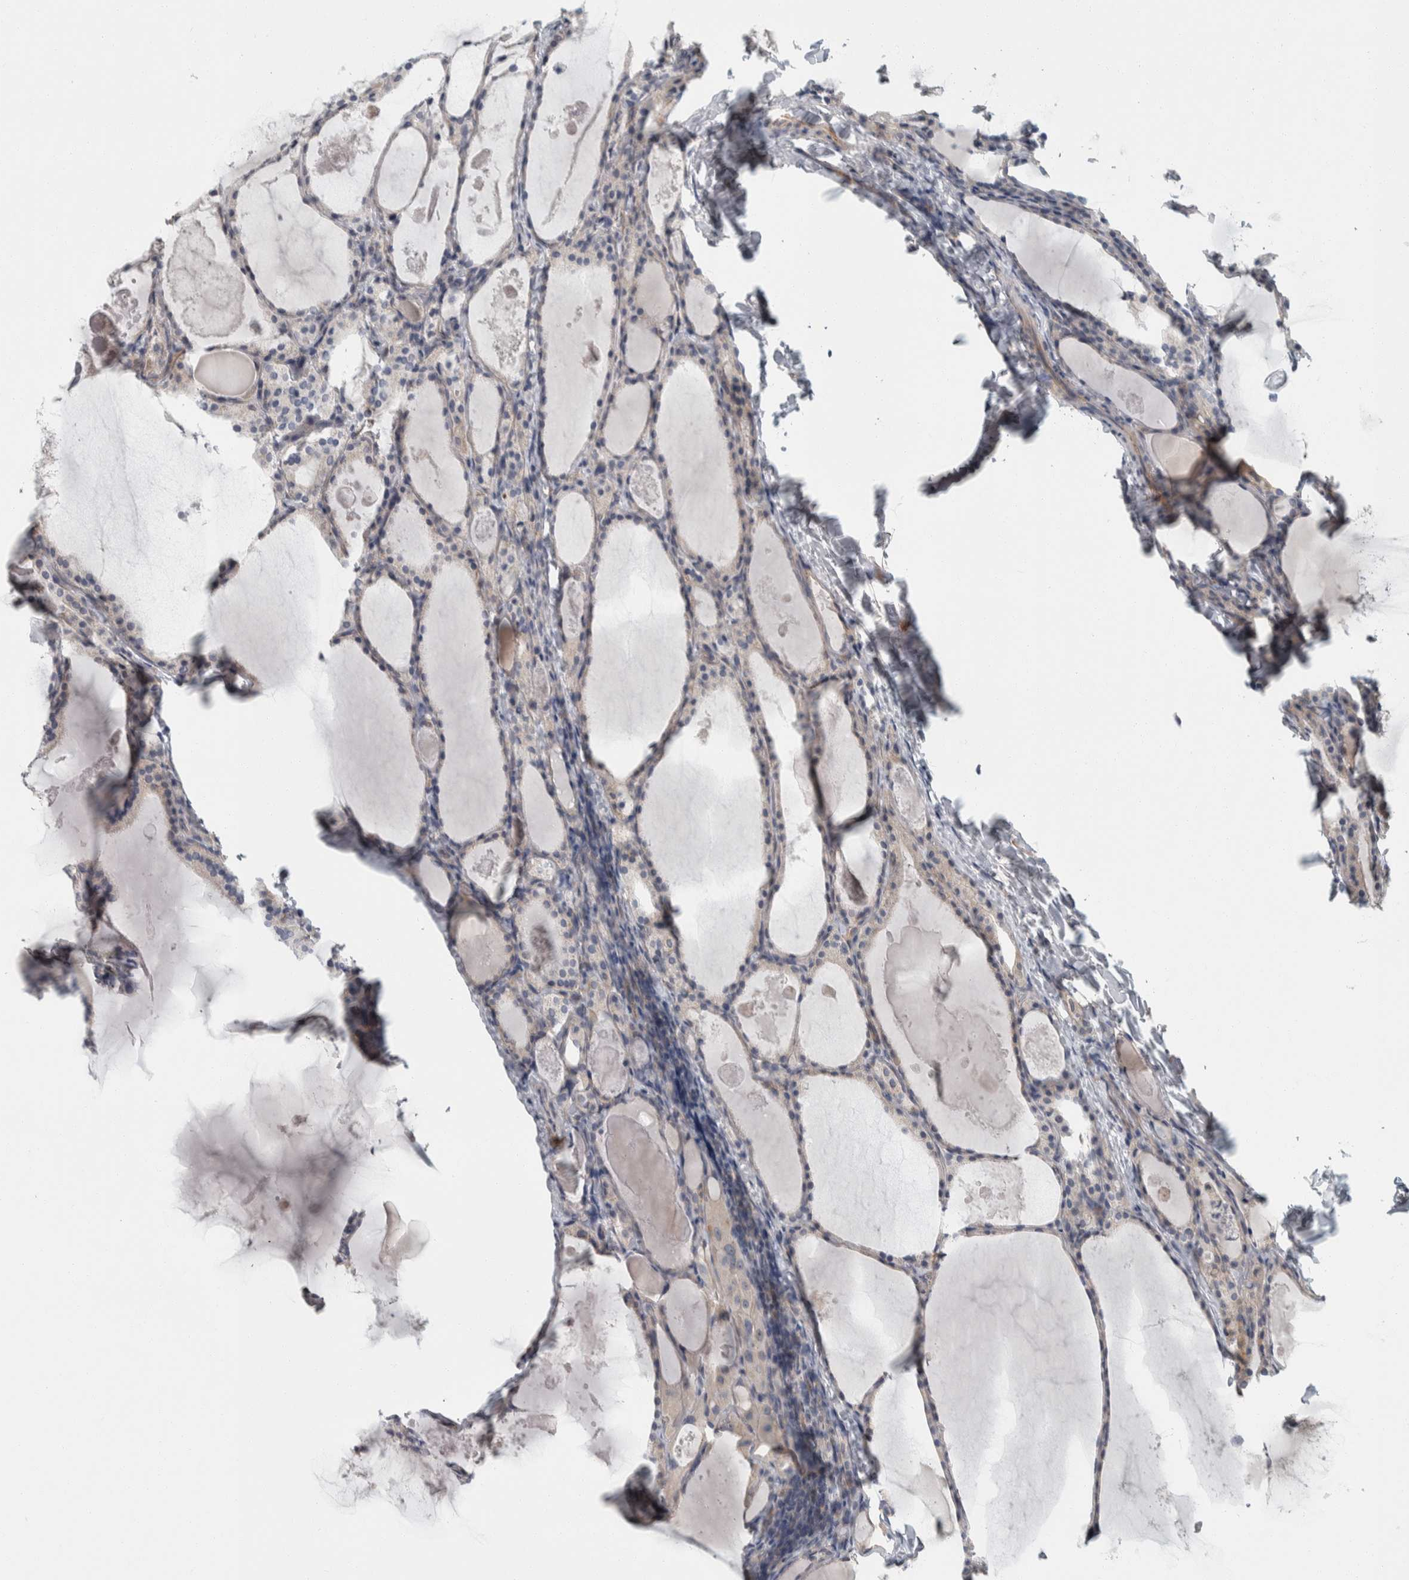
{"staining": {"intensity": "negative", "quantity": "none", "location": "none"}, "tissue": "thyroid cancer", "cell_type": "Tumor cells", "image_type": "cancer", "snomed": [{"axis": "morphology", "description": "Papillary adenocarcinoma, NOS"}, {"axis": "topography", "description": "Thyroid gland"}], "caption": "Micrograph shows no significant protein positivity in tumor cells of thyroid cancer.", "gene": "KCNJ3", "patient": {"sex": "female", "age": 42}}